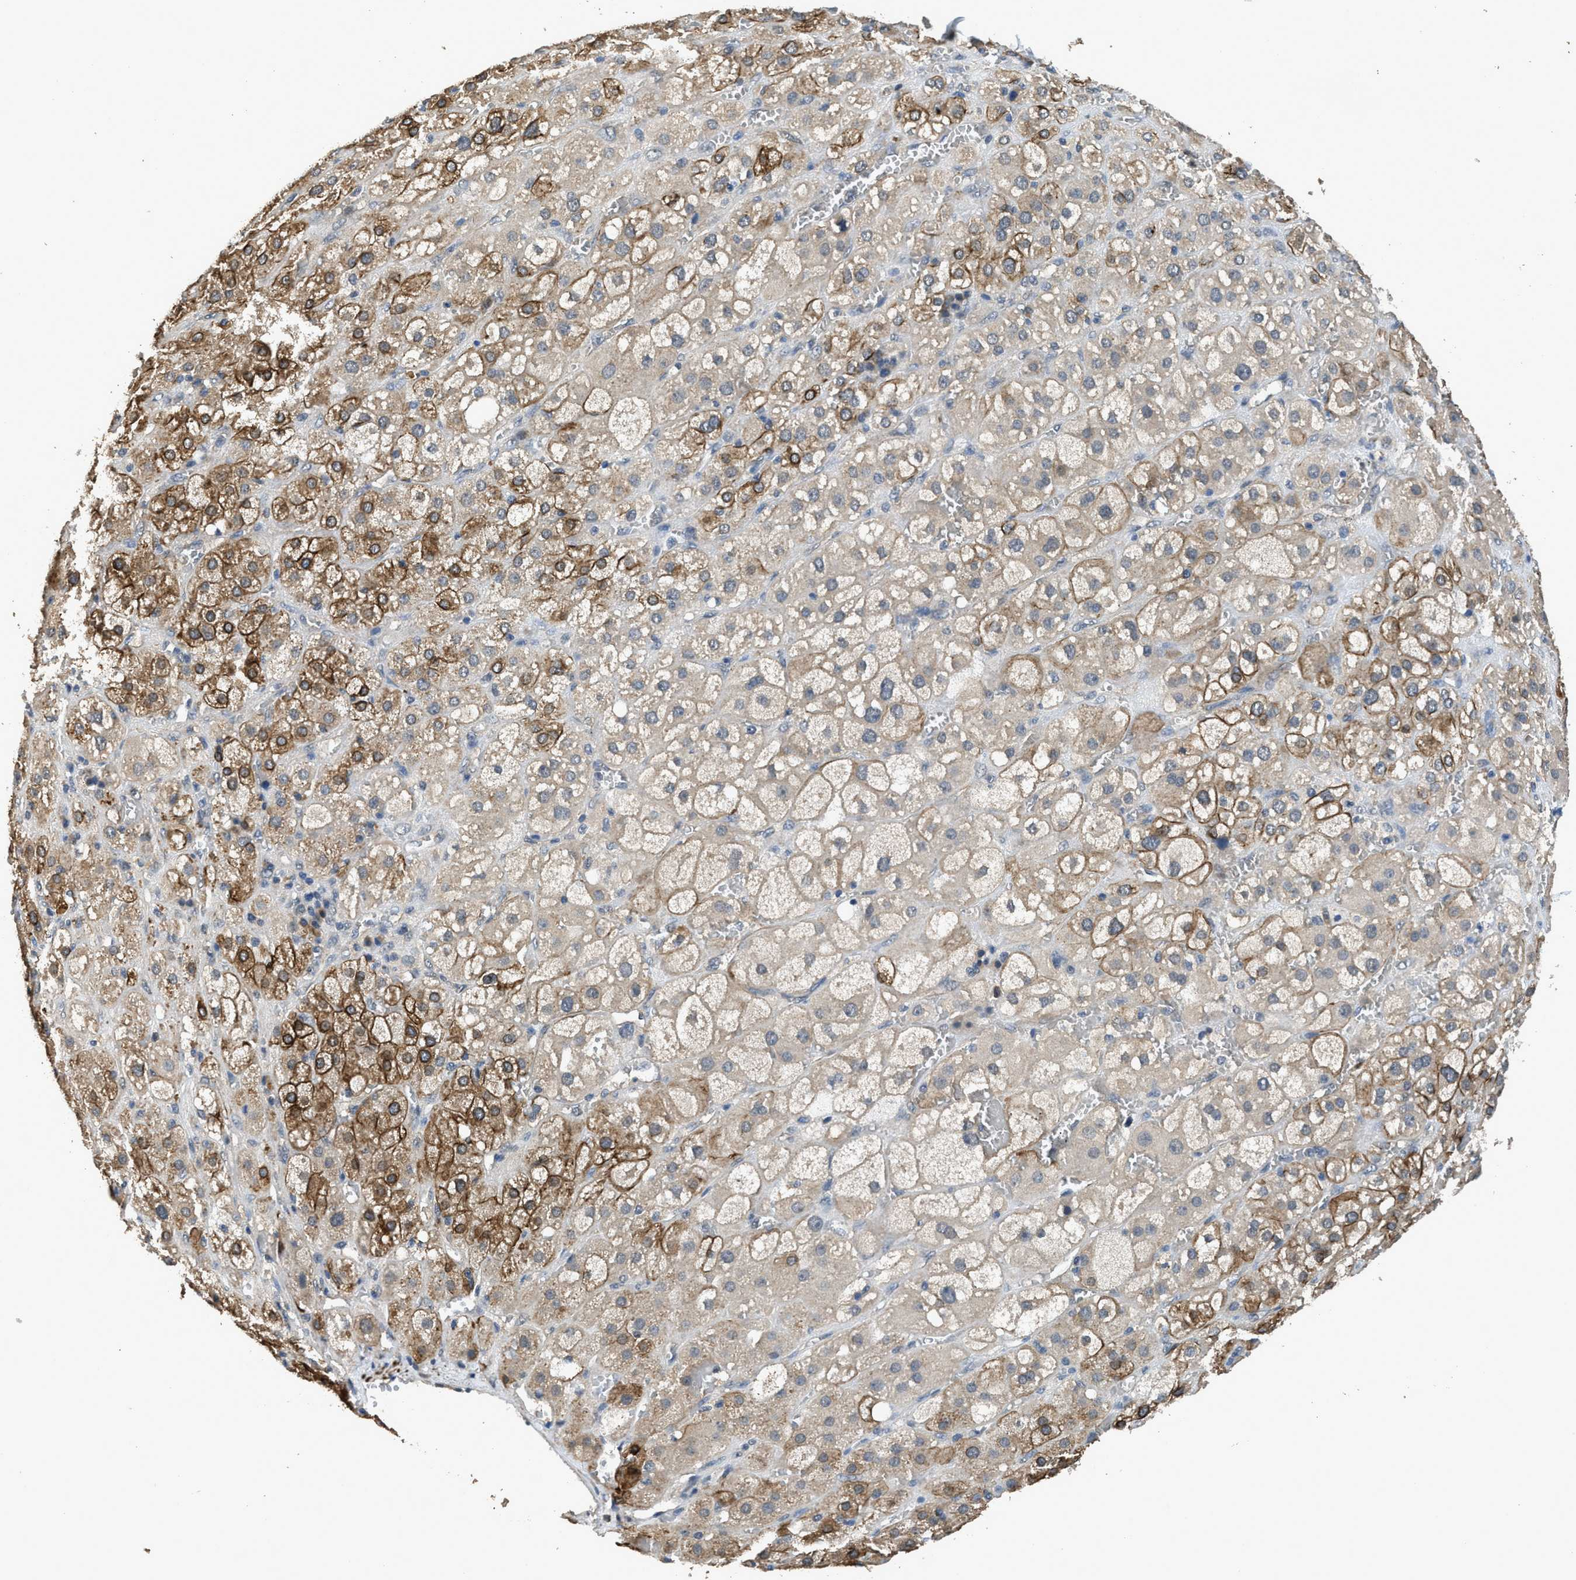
{"staining": {"intensity": "strong", "quantity": "25%-75%", "location": "cytoplasmic/membranous"}, "tissue": "adrenal gland", "cell_type": "Glandular cells", "image_type": "normal", "snomed": [{"axis": "morphology", "description": "Normal tissue, NOS"}, {"axis": "topography", "description": "Adrenal gland"}], "caption": "IHC image of unremarkable human adrenal gland stained for a protein (brown), which shows high levels of strong cytoplasmic/membranous expression in about 25%-75% of glandular cells.", "gene": "SYNM", "patient": {"sex": "female", "age": 47}}